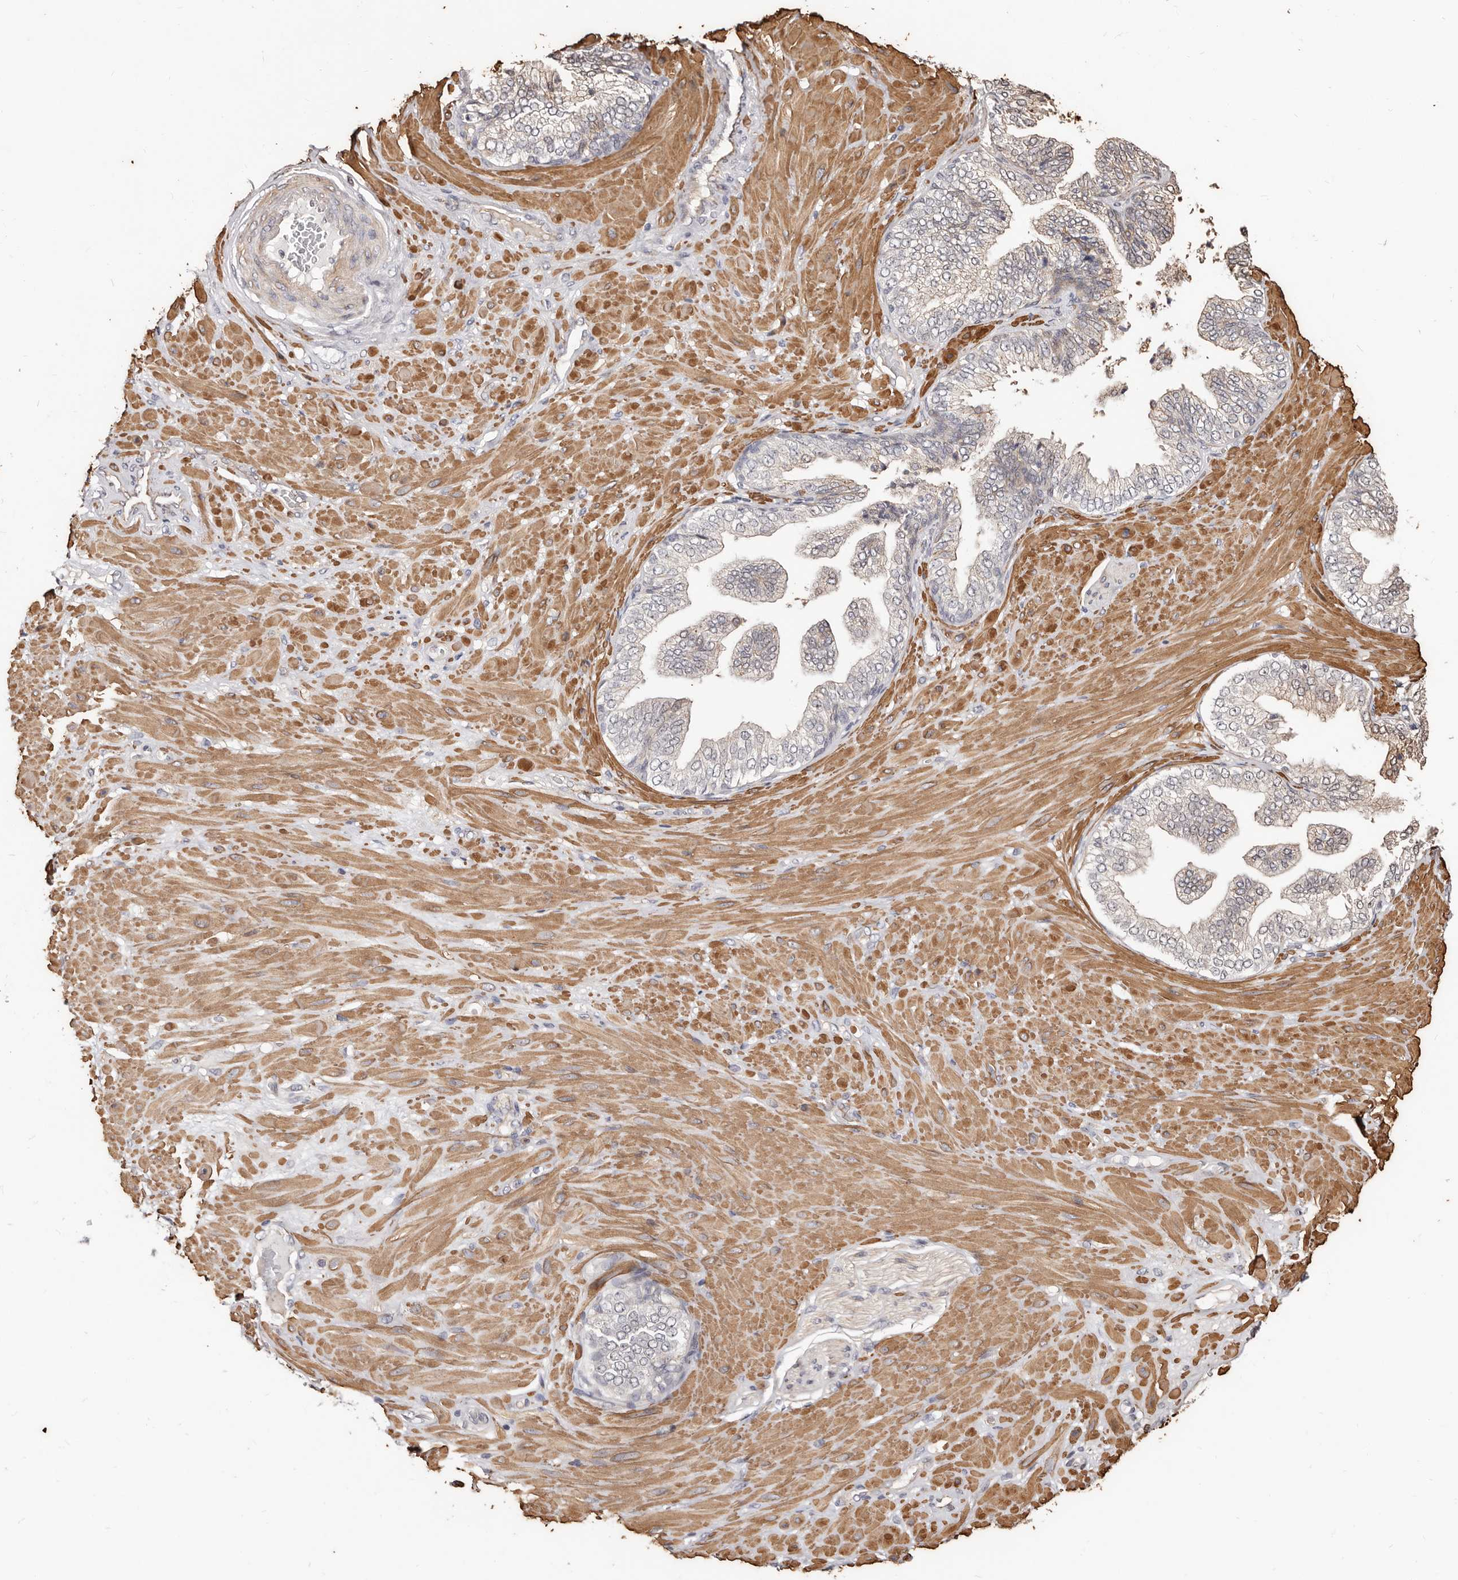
{"staining": {"intensity": "moderate", "quantity": ">75%", "location": "cytoplasmic/membranous"}, "tissue": "adipose tissue", "cell_type": "Adipocytes", "image_type": "normal", "snomed": [{"axis": "morphology", "description": "Normal tissue, NOS"}, {"axis": "morphology", "description": "Adenocarcinoma, Low grade"}, {"axis": "topography", "description": "Prostate"}, {"axis": "topography", "description": "Peripheral nerve tissue"}], "caption": "This is a histology image of immunohistochemistry (IHC) staining of unremarkable adipose tissue, which shows moderate expression in the cytoplasmic/membranous of adipocytes.", "gene": "TRIP13", "patient": {"sex": "male", "age": 63}}